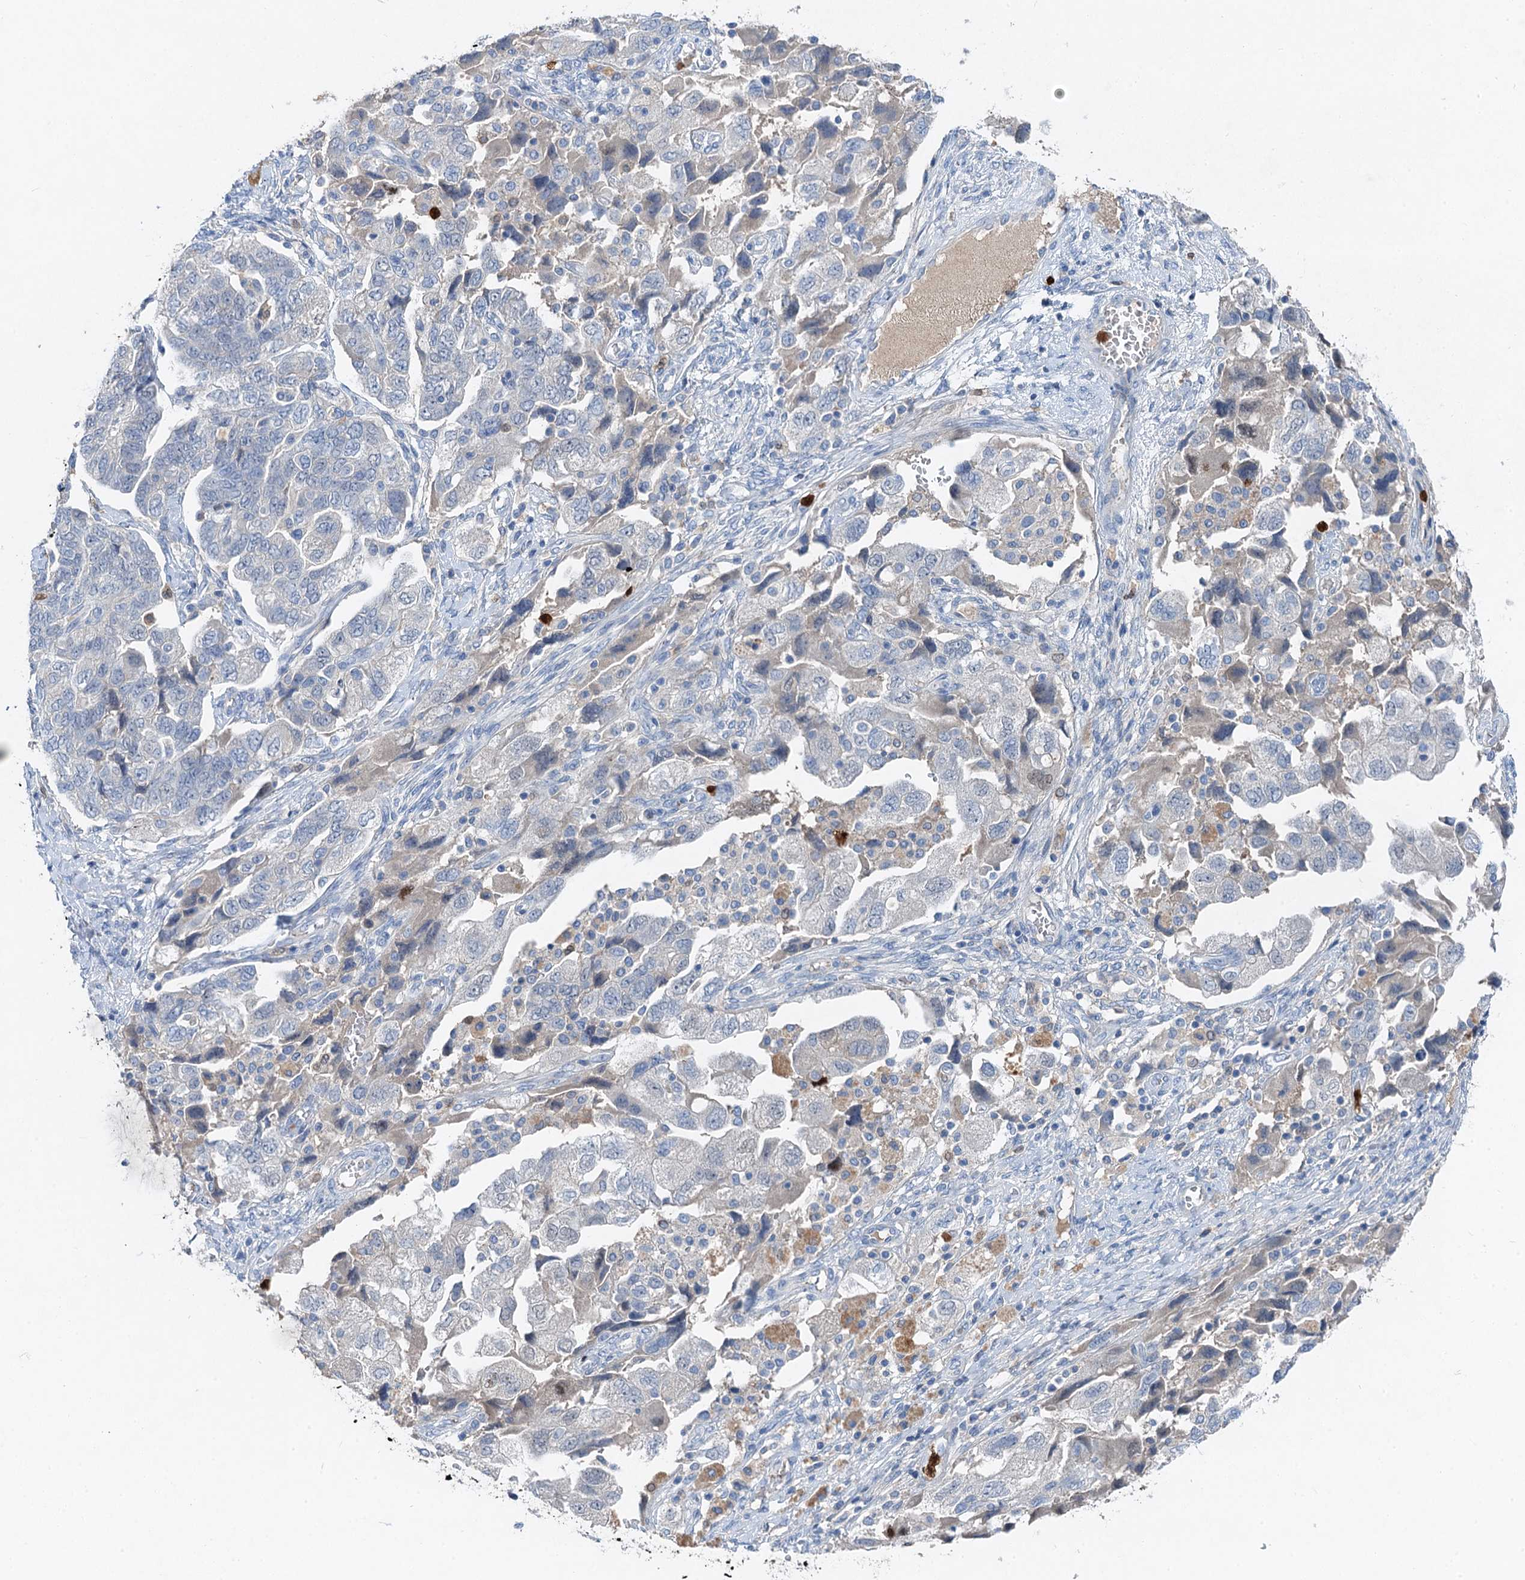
{"staining": {"intensity": "negative", "quantity": "none", "location": "none"}, "tissue": "ovarian cancer", "cell_type": "Tumor cells", "image_type": "cancer", "snomed": [{"axis": "morphology", "description": "Carcinoma, NOS"}, {"axis": "morphology", "description": "Cystadenocarcinoma, serous, NOS"}, {"axis": "topography", "description": "Ovary"}], "caption": "High power microscopy micrograph of an immunohistochemistry micrograph of carcinoma (ovarian), revealing no significant staining in tumor cells.", "gene": "OTOA", "patient": {"sex": "female", "age": 69}}